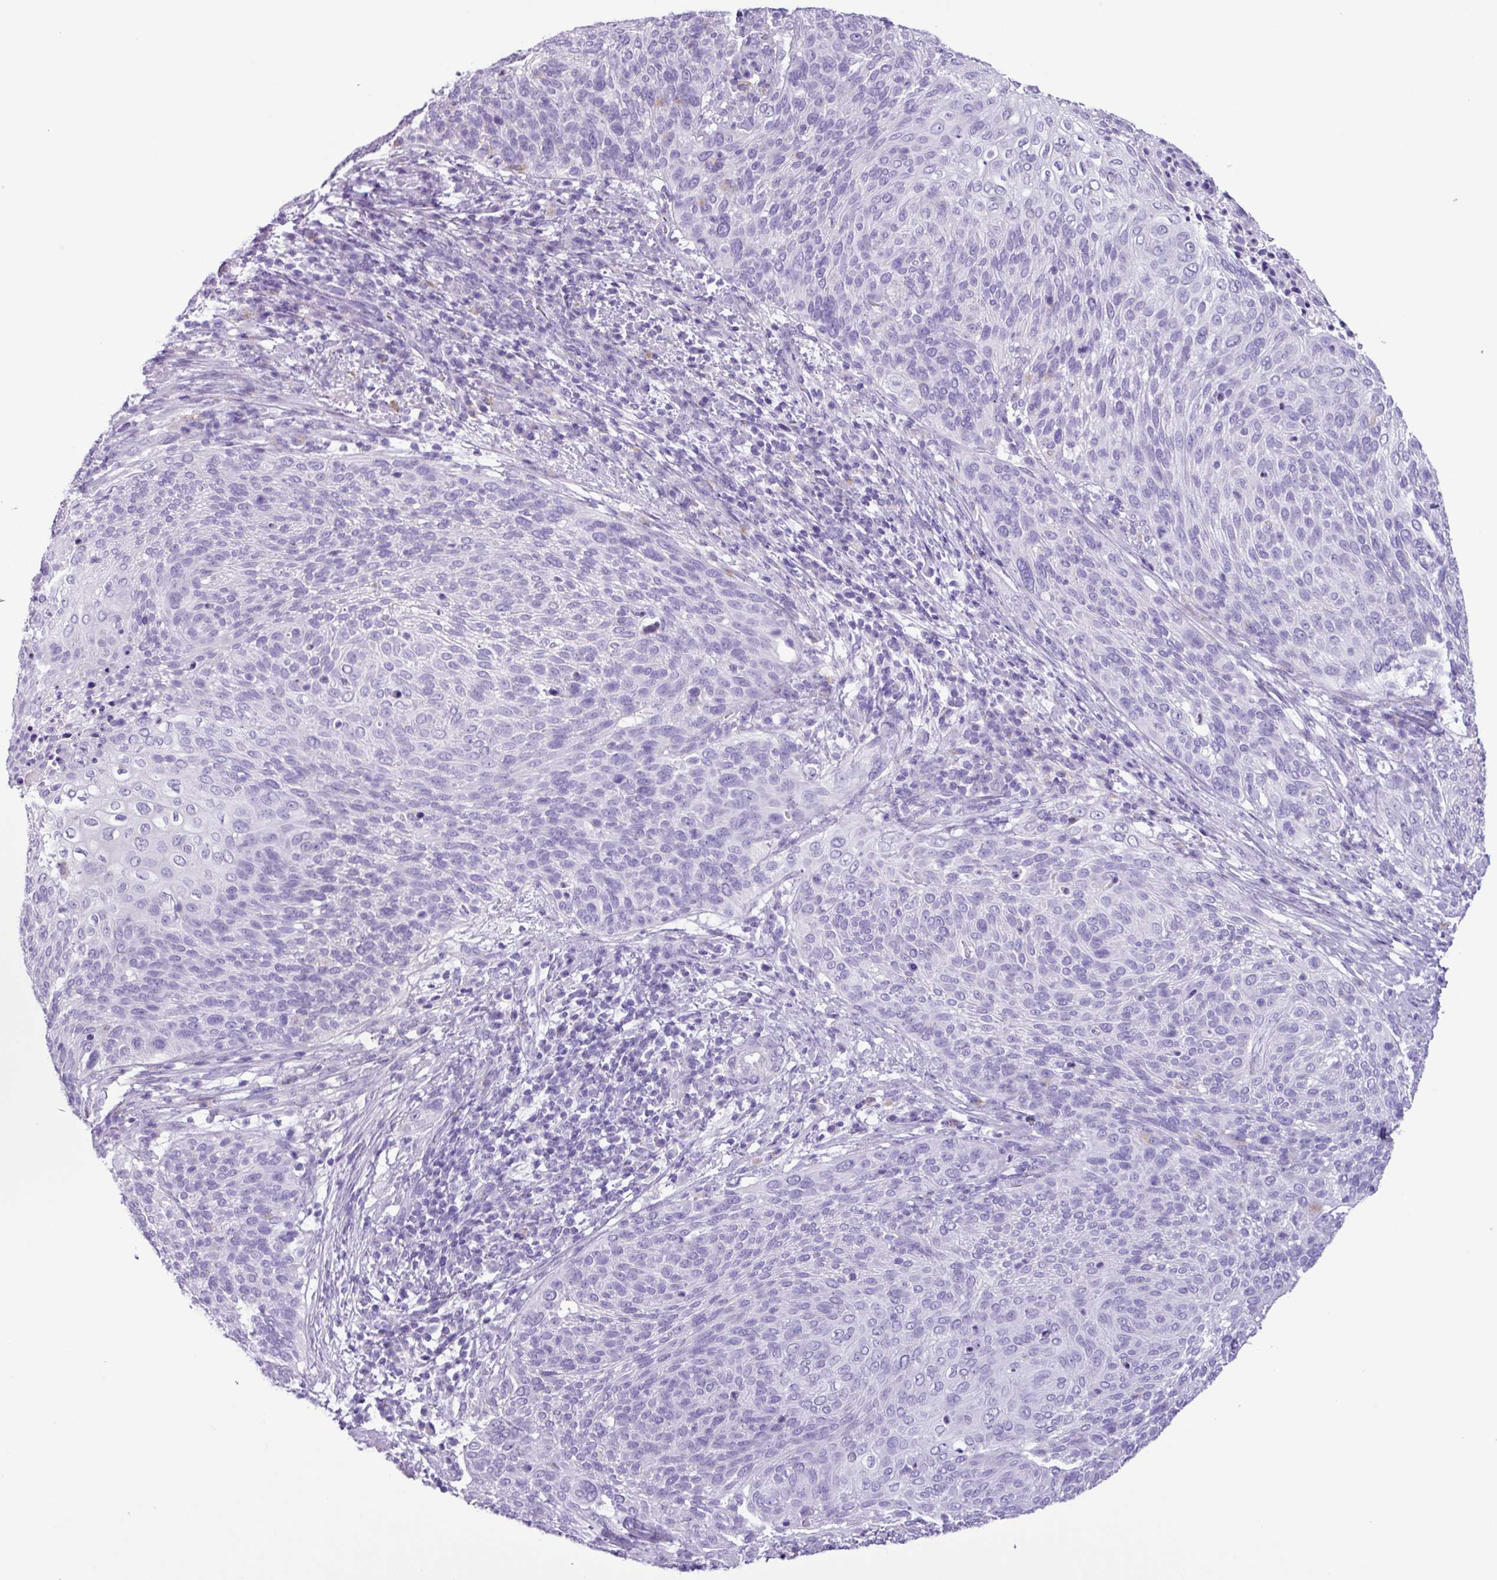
{"staining": {"intensity": "negative", "quantity": "none", "location": "none"}, "tissue": "cervical cancer", "cell_type": "Tumor cells", "image_type": "cancer", "snomed": [{"axis": "morphology", "description": "Squamous cell carcinoma, NOS"}, {"axis": "topography", "description": "Cervix"}], "caption": "Immunohistochemistry of cervical cancer displays no expression in tumor cells.", "gene": "AGO3", "patient": {"sex": "female", "age": 31}}